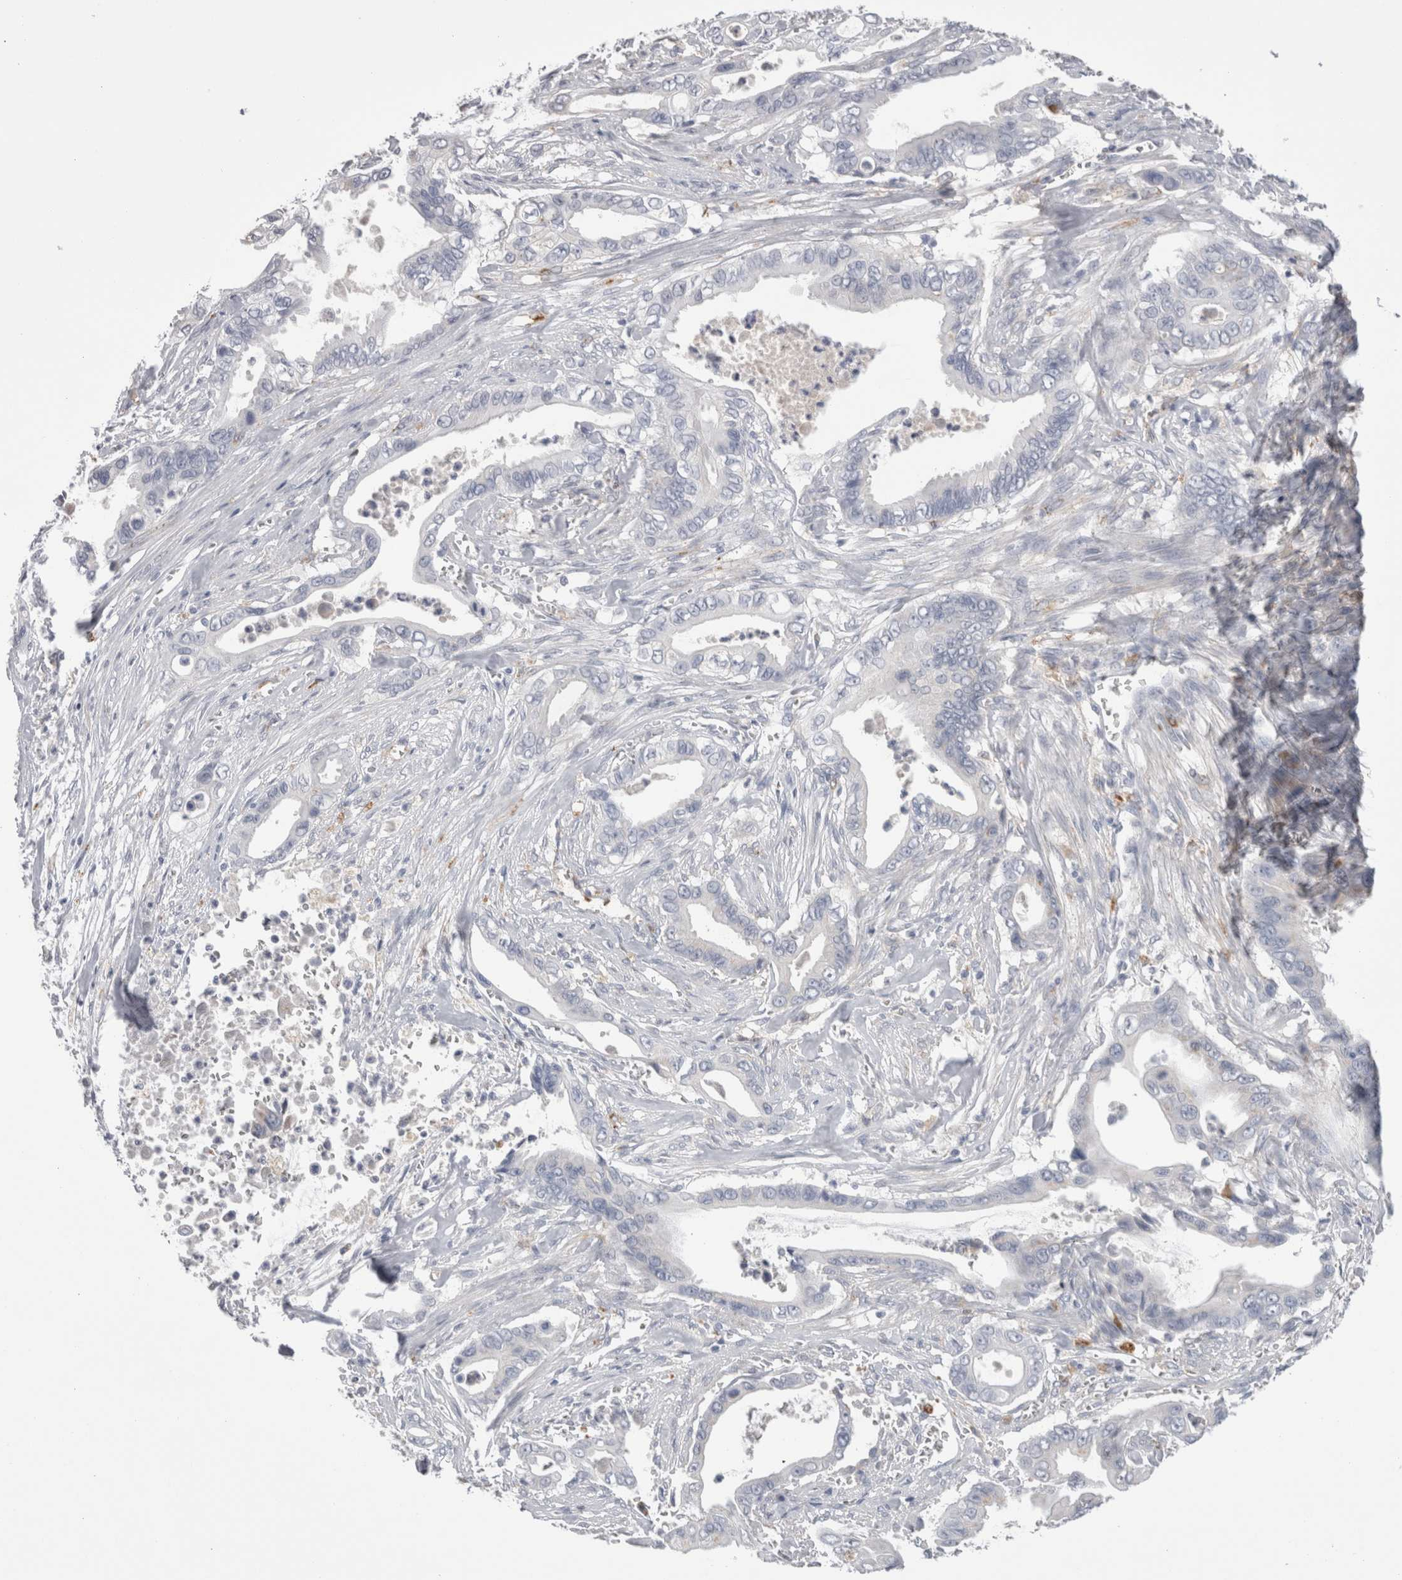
{"staining": {"intensity": "negative", "quantity": "none", "location": "none"}, "tissue": "pancreatic cancer", "cell_type": "Tumor cells", "image_type": "cancer", "snomed": [{"axis": "morphology", "description": "Adenocarcinoma, NOS"}, {"axis": "topography", "description": "Pancreas"}], "caption": "Immunohistochemical staining of human pancreatic adenocarcinoma demonstrates no significant expression in tumor cells. (Immunohistochemistry, brightfield microscopy, high magnification).", "gene": "EPDR1", "patient": {"sex": "male", "age": 59}}